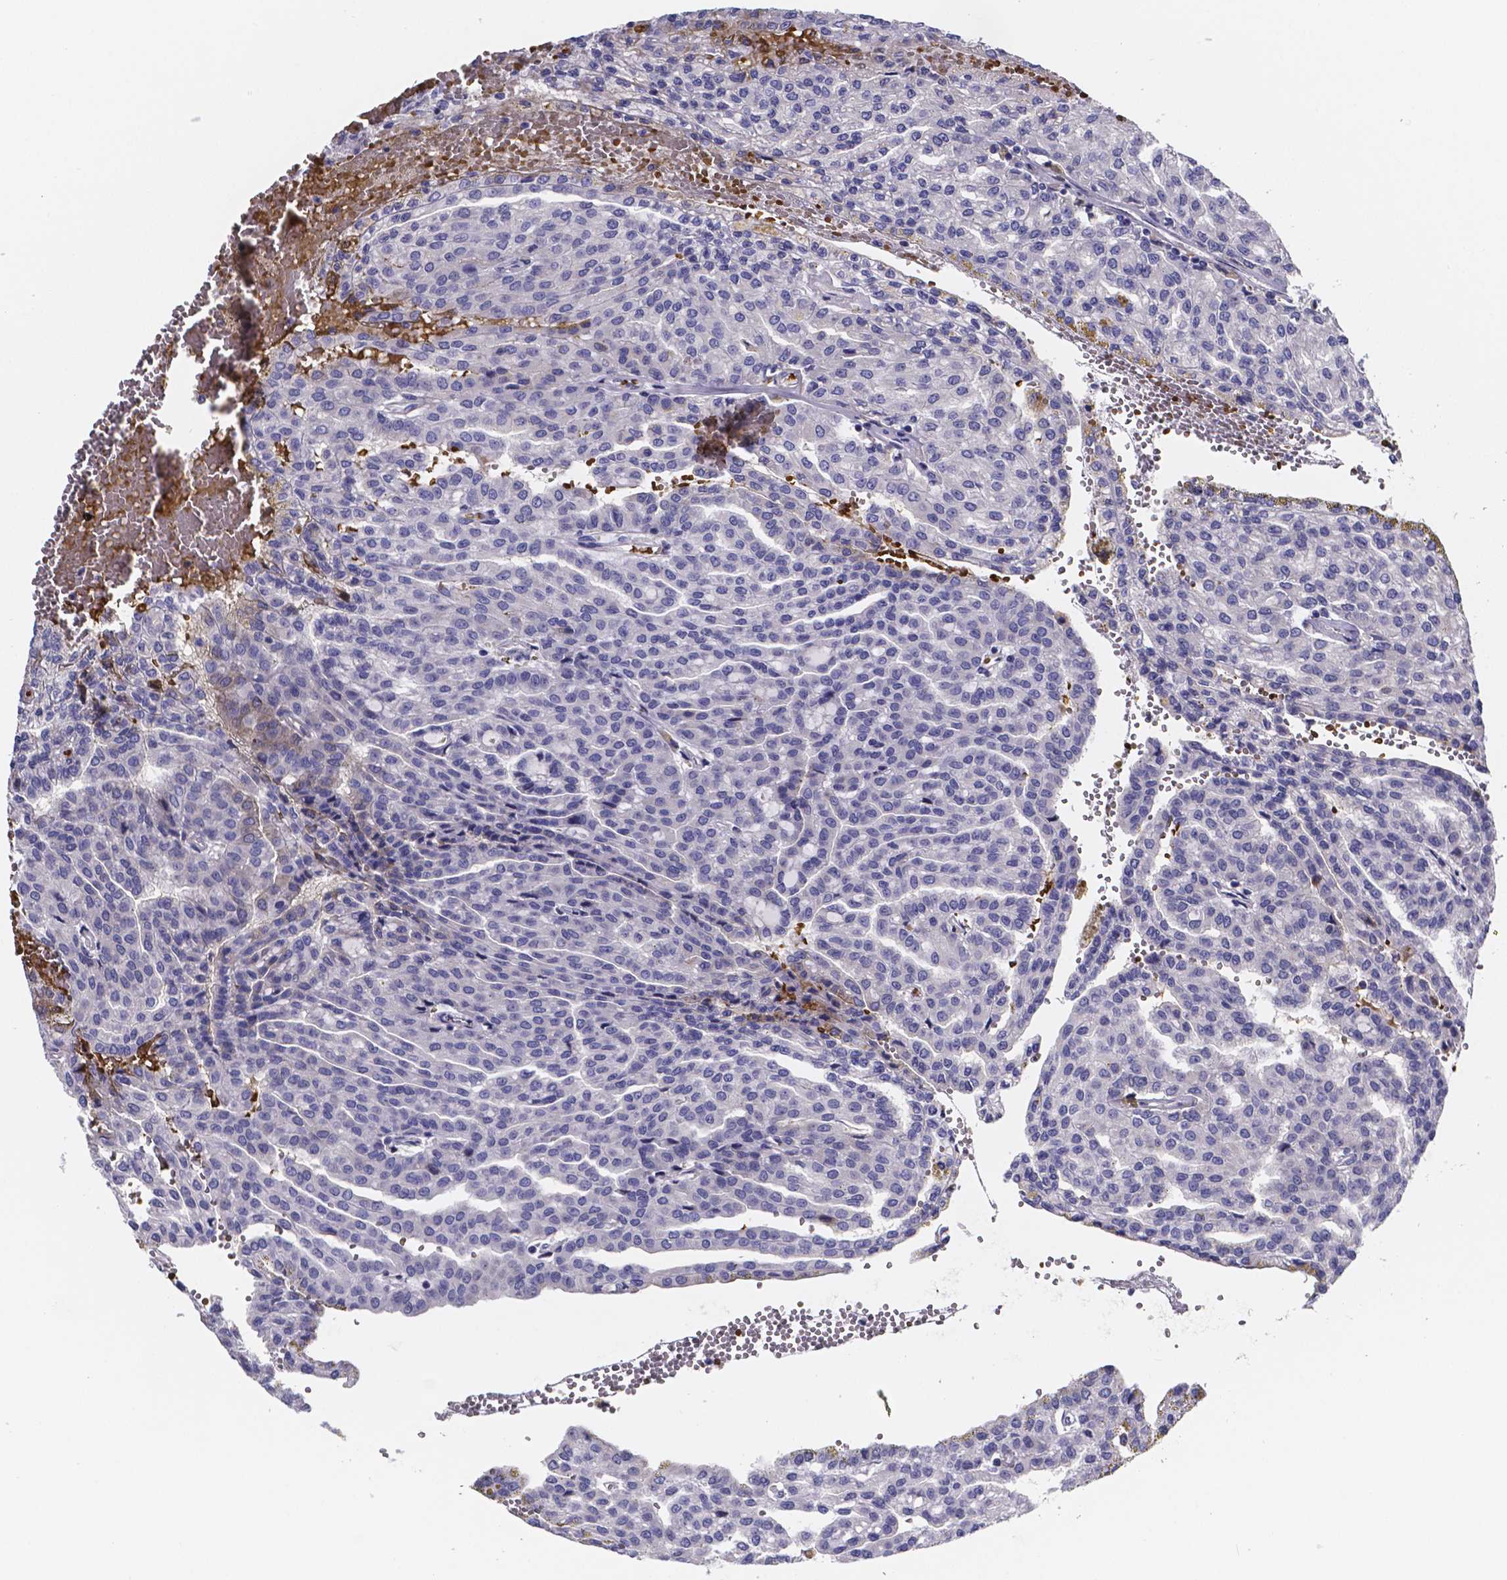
{"staining": {"intensity": "negative", "quantity": "none", "location": "none"}, "tissue": "renal cancer", "cell_type": "Tumor cells", "image_type": "cancer", "snomed": [{"axis": "morphology", "description": "Adenocarcinoma, NOS"}, {"axis": "topography", "description": "Kidney"}], "caption": "Immunohistochemistry (IHC) image of human renal cancer (adenocarcinoma) stained for a protein (brown), which demonstrates no staining in tumor cells.", "gene": "GABRA3", "patient": {"sex": "male", "age": 63}}